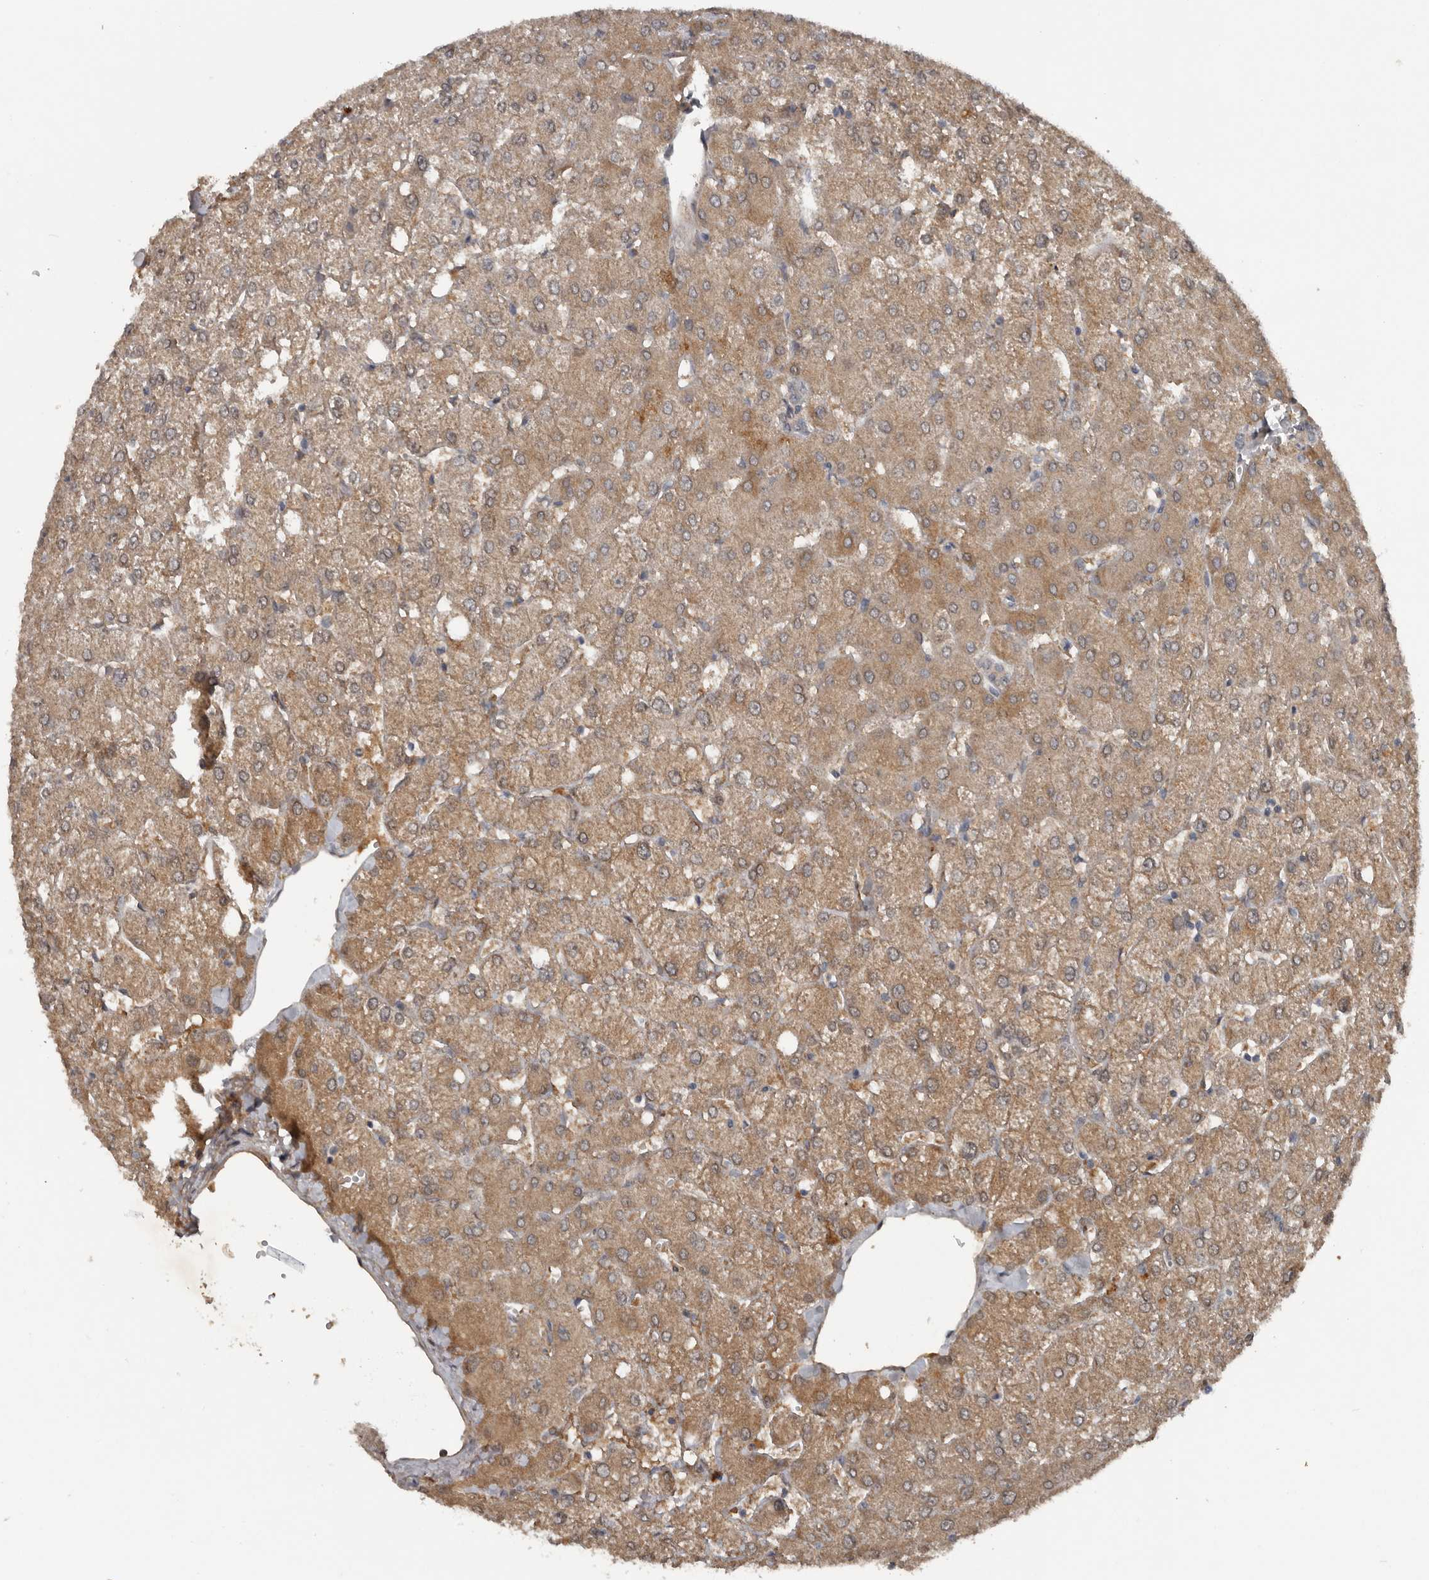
{"staining": {"intensity": "negative", "quantity": "none", "location": "none"}, "tissue": "liver", "cell_type": "Cholangiocytes", "image_type": "normal", "snomed": [{"axis": "morphology", "description": "Normal tissue, NOS"}, {"axis": "topography", "description": "Liver"}], "caption": "High power microscopy photomicrograph of an immunohistochemistry (IHC) photomicrograph of unremarkable liver, revealing no significant expression in cholangiocytes.", "gene": "DNAJB4", "patient": {"sex": "female", "age": 54}}